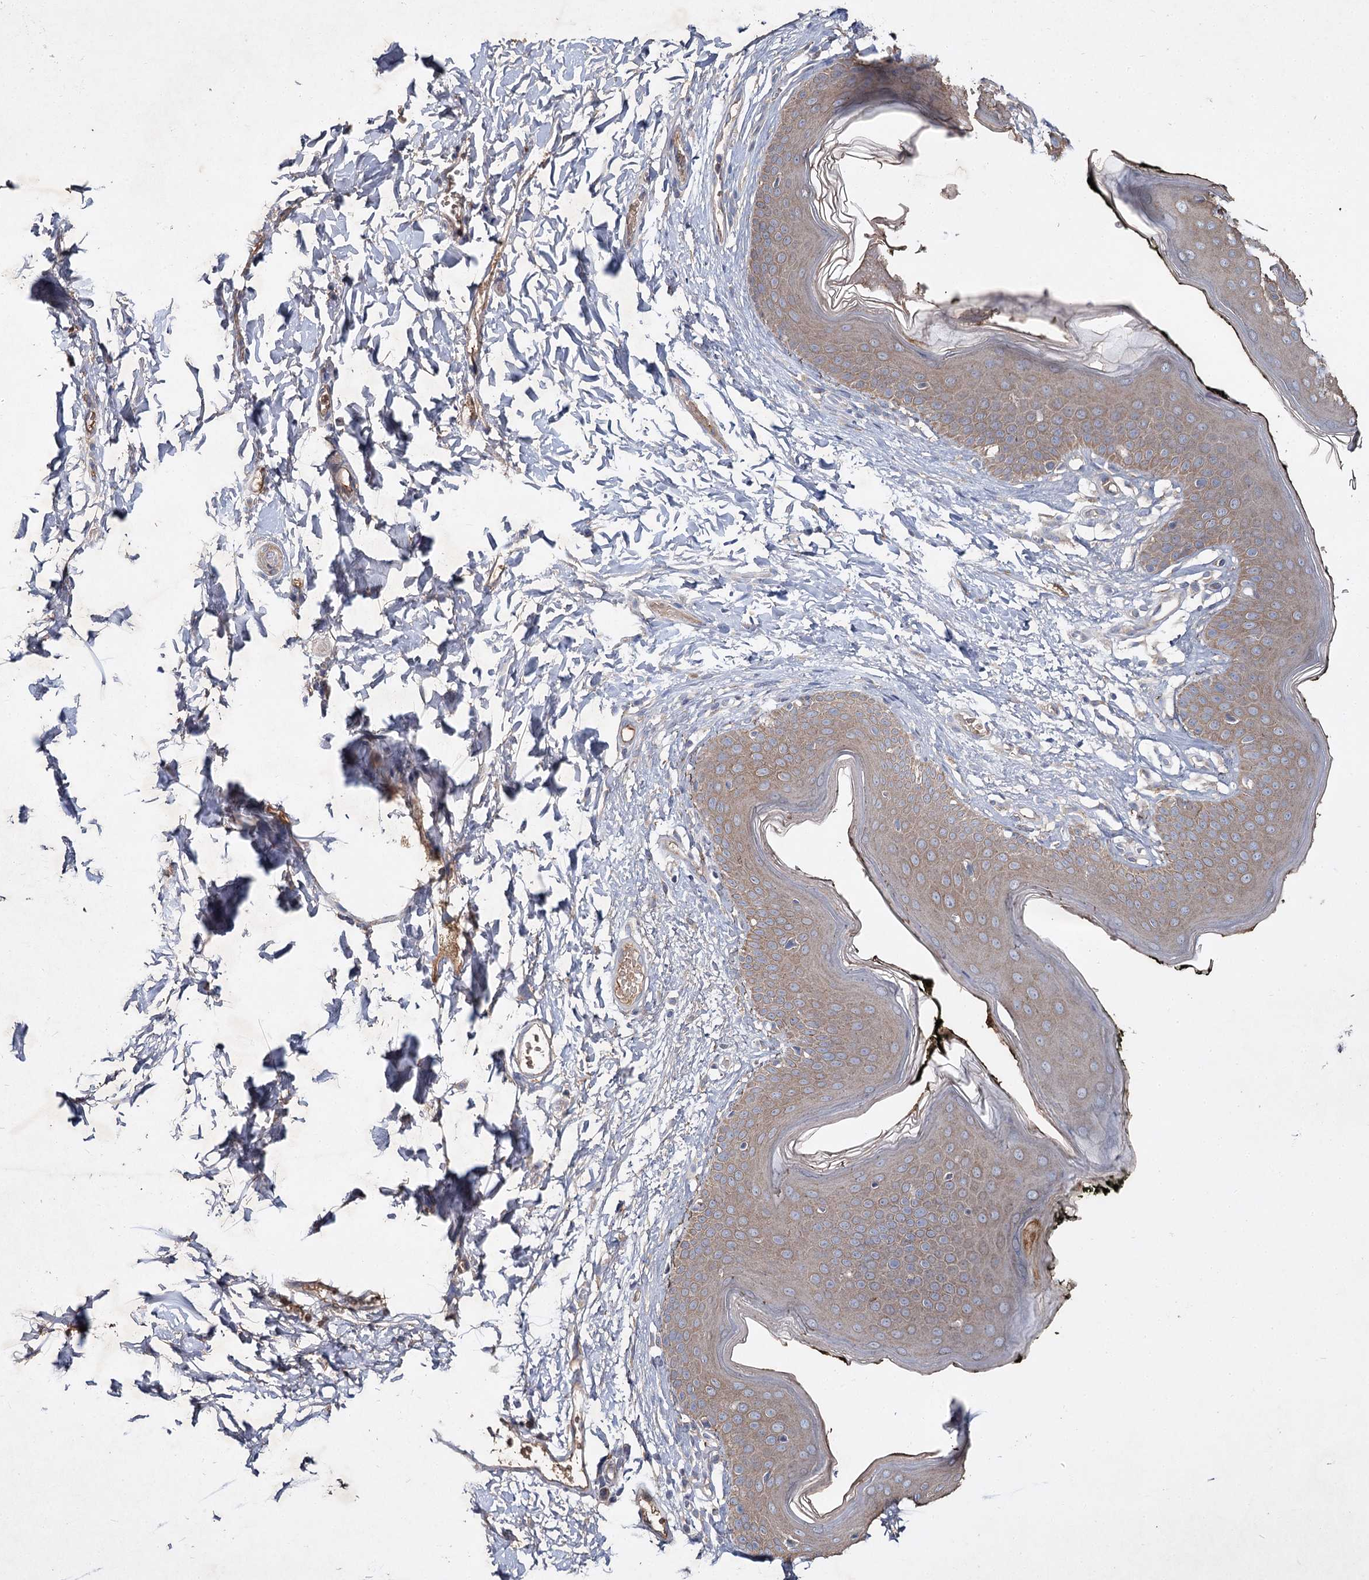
{"staining": {"intensity": "weak", "quantity": ">75%", "location": "cytoplasmic/membranous"}, "tissue": "skin", "cell_type": "Epidermal cells", "image_type": "normal", "snomed": [{"axis": "morphology", "description": "Normal tissue, NOS"}, {"axis": "morphology", "description": "Inflammation, NOS"}, {"axis": "topography", "description": "Vulva"}], "caption": "Immunohistochemistry (IHC) (DAB (3,3'-diaminobenzidine)) staining of normal skin demonstrates weak cytoplasmic/membranous protein positivity in about >75% of epidermal cells. The staining was performed using DAB to visualize the protein expression in brown, while the nuclei were stained in blue with hematoxylin (Magnification: 20x).", "gene": "MFN1", "patient": {"sex": "female", "age": 84}}